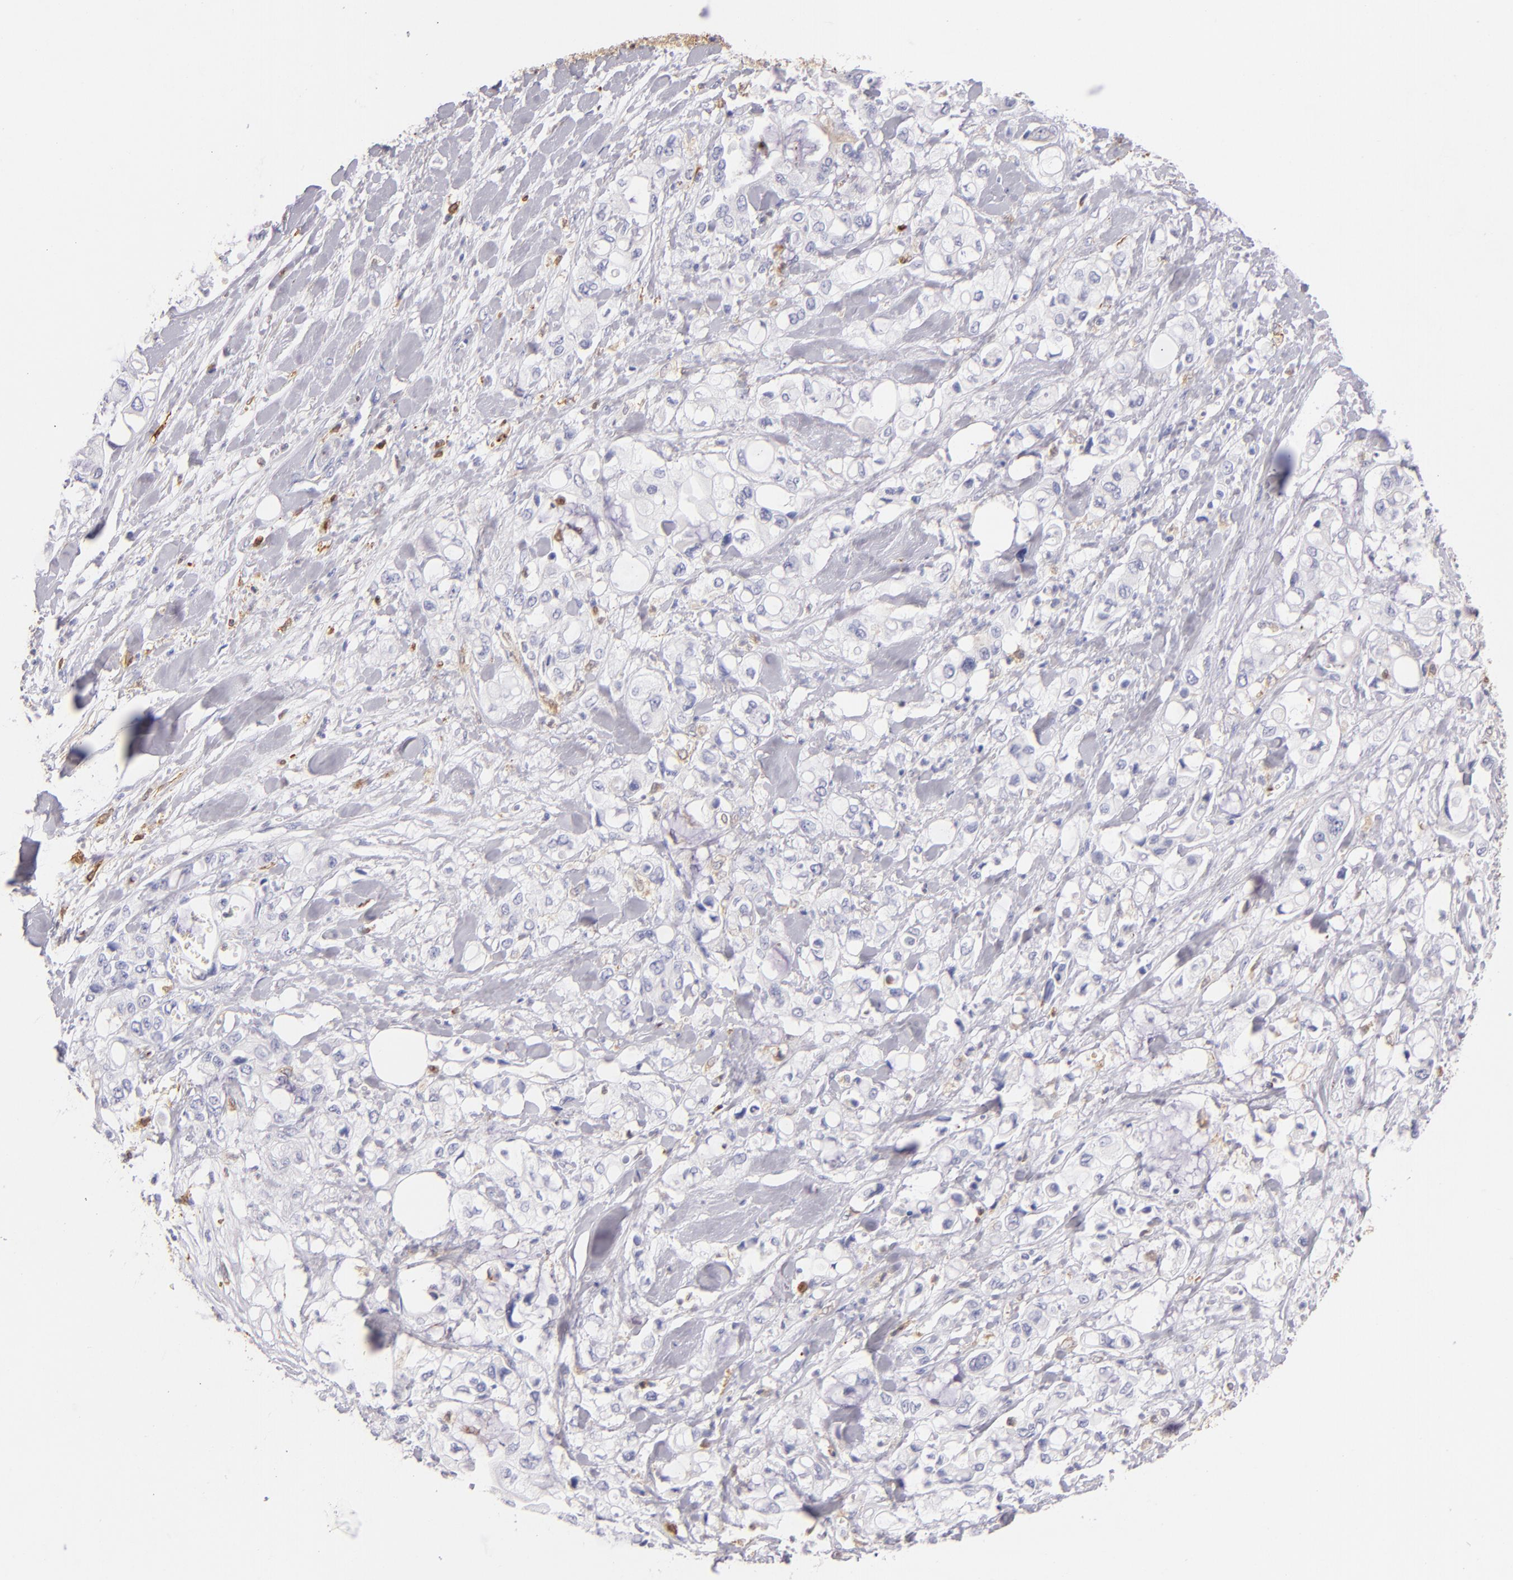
{"staining": {"intensity": "negative", "quantity": "none", "location": "none"}, "tissue": "pancreatic cancer", "cell_type": "Tumor cells", "image_type": "cancer", "snomed": [{"axis": "morphology", "description": "Adenocarcinoma, NOS"}, {"axis": "topography", "description": "Pancreas"}], "caption": "This is an IHC histopathology image of human pancreatic cancer (adenocarcinoma). There is no expression in tumor cells.", "gene": "CD74", "patient": {"sex": "male", "age": 70}}